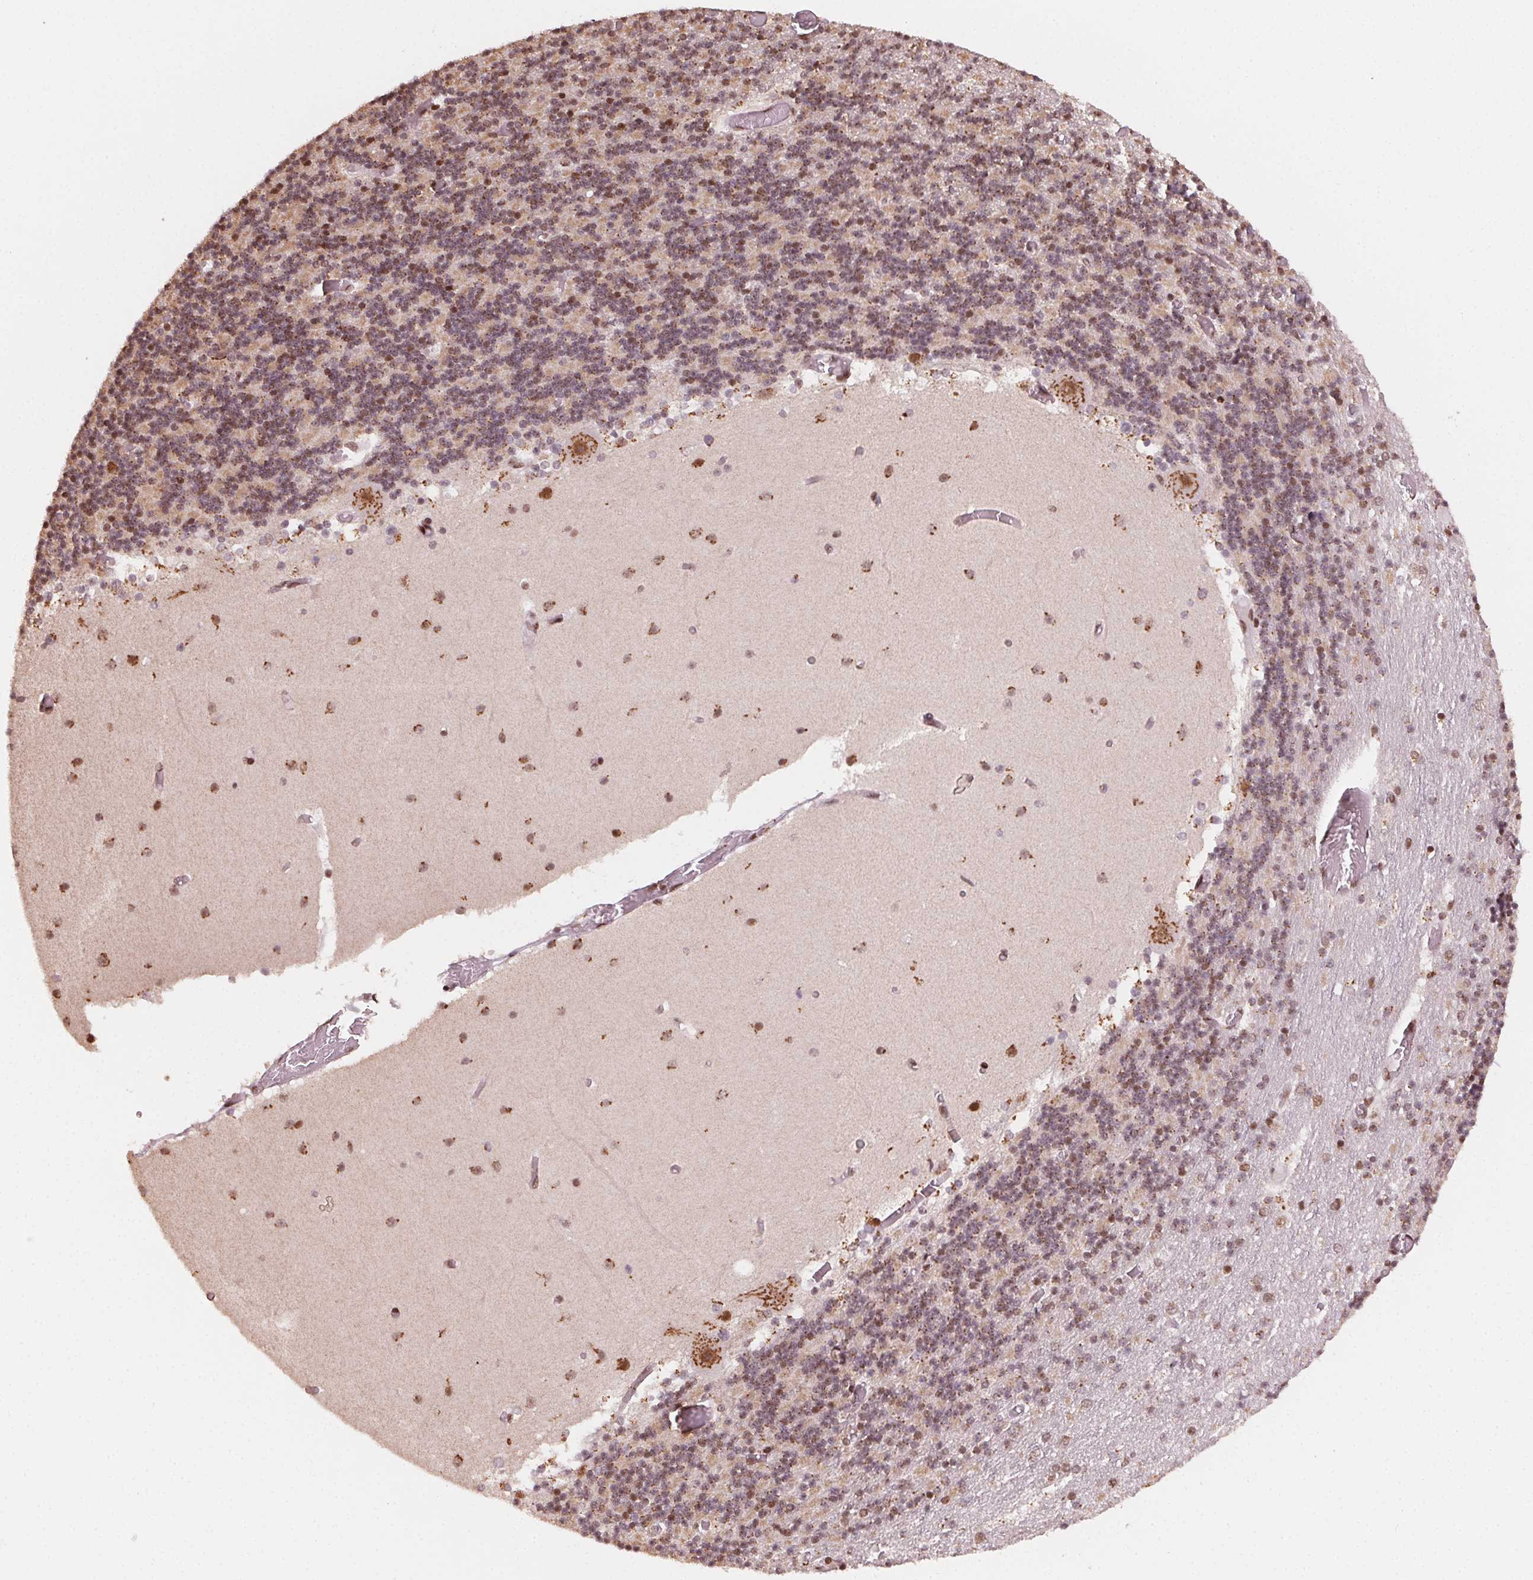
{"staining": {"intensity": "moderate", "quantity": "25%-75%", "location": "nuclear"}, "tissue": "cerebellum", "cell_type": "Cells in granular layer", "image_type": "normal", "snomed": [{"axis": "morphology", "description": "Normal tissue, NOS"}, {"axis": "topography", "description": "Cerebellum"}], "caption": "This image reveals immunohistochemistry staining of unremarkable human cerebellum, with medium moderate nuclear positivity in approximately 25%-75% of cells in granular layer.", "gene": "TOPORS", "patient": {"sex": "female", "age": 28}}